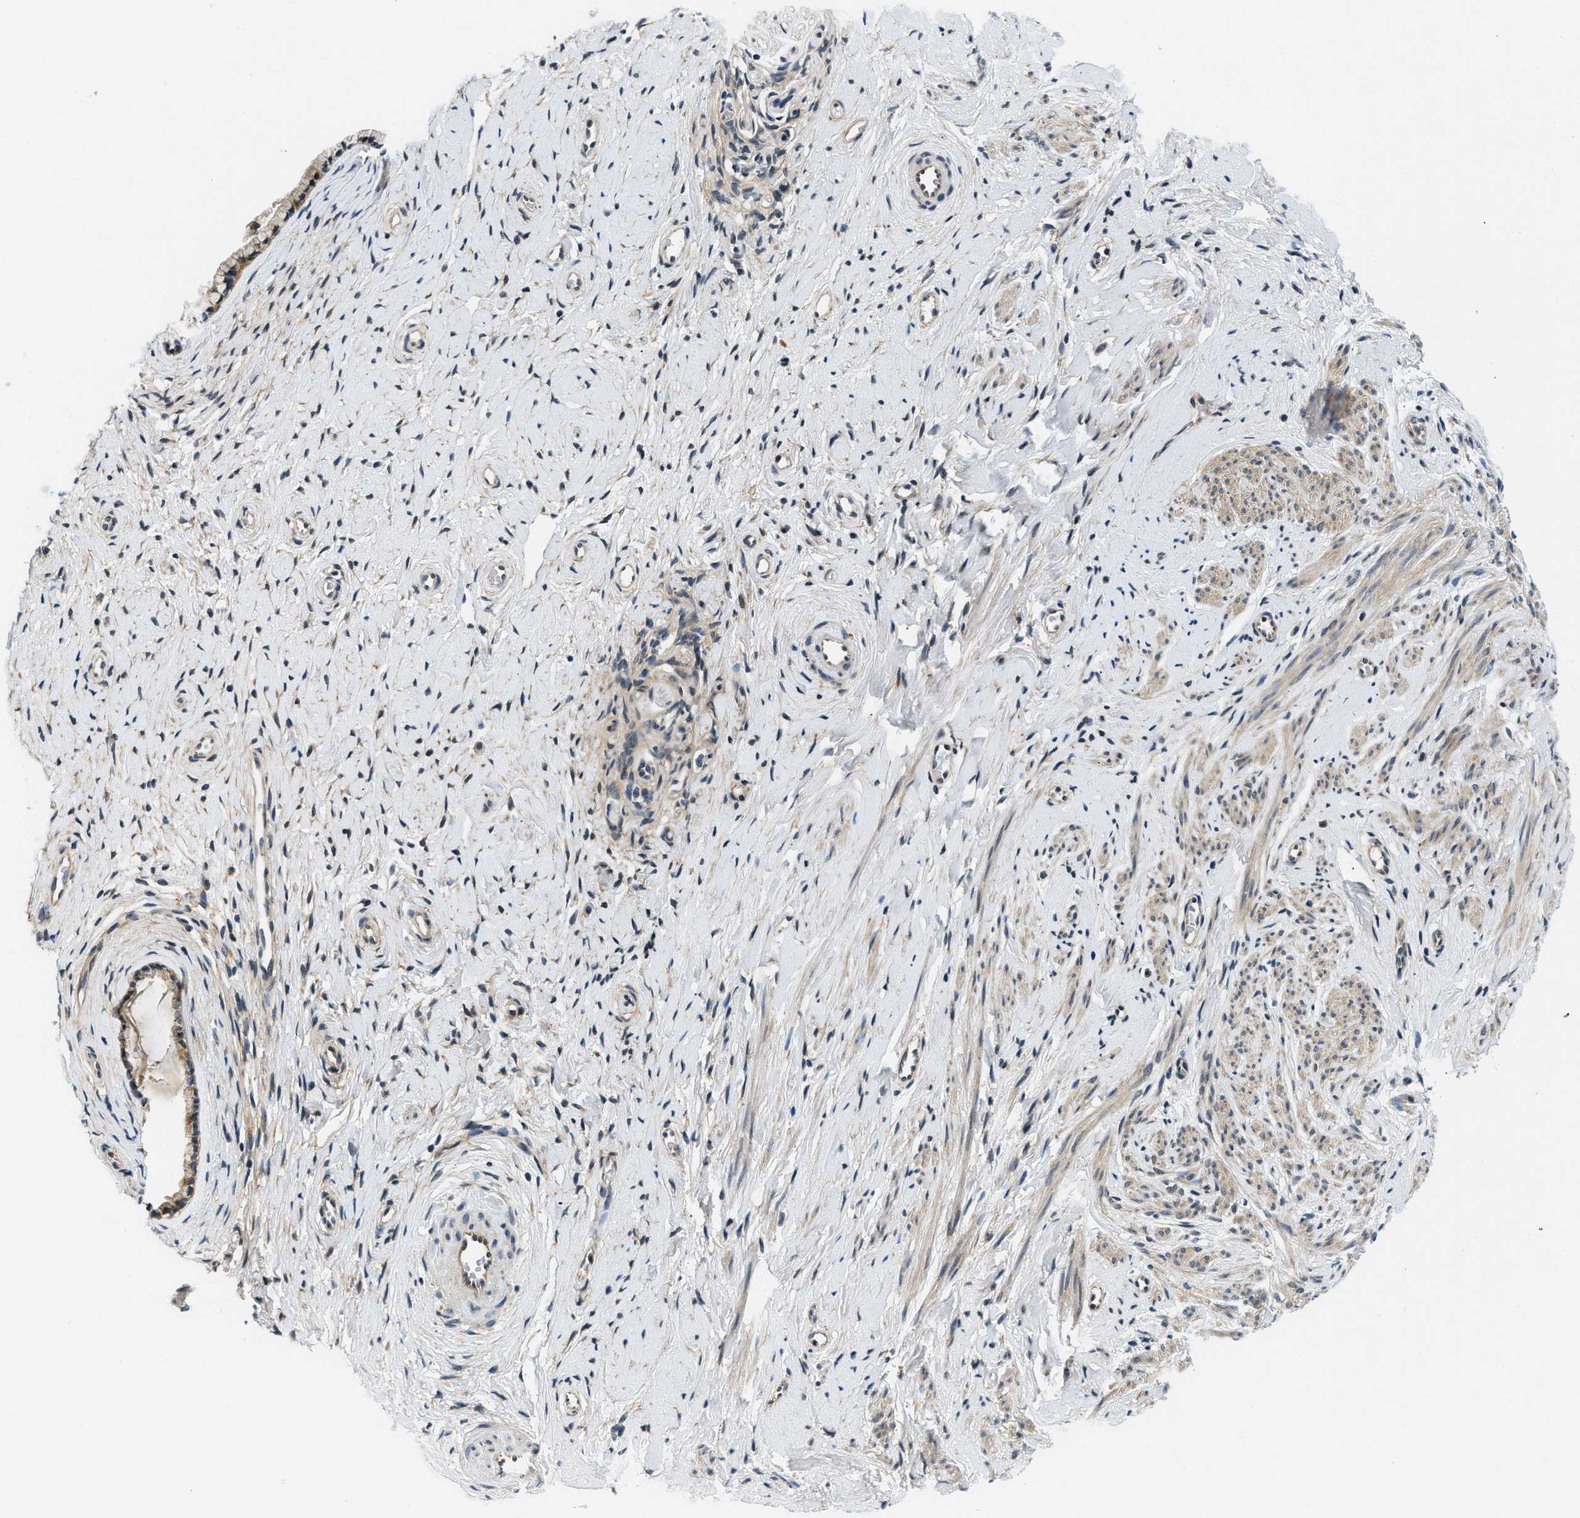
{"staining": {"intensity": "moderate", "quantity": ">75%", "location": "cytoplasmic/membranous"}, "tissue": "cervix", "cell_type": "Glandular cells", "image_type": "normal", "snomed": [{"axis": "morphology", "description": "Normal tissue, NOS"}, {"axis": "topography", "description": "Cervix"}], "caption": "An IHC micrograph of unremarkable tissue is shown. Protein staining in brown labels moderate cytoplasmic/membranous positivity in cervix within glandular cells.", "gene": "SMAD4", "patient": {"sex": "female", "age": 72}}